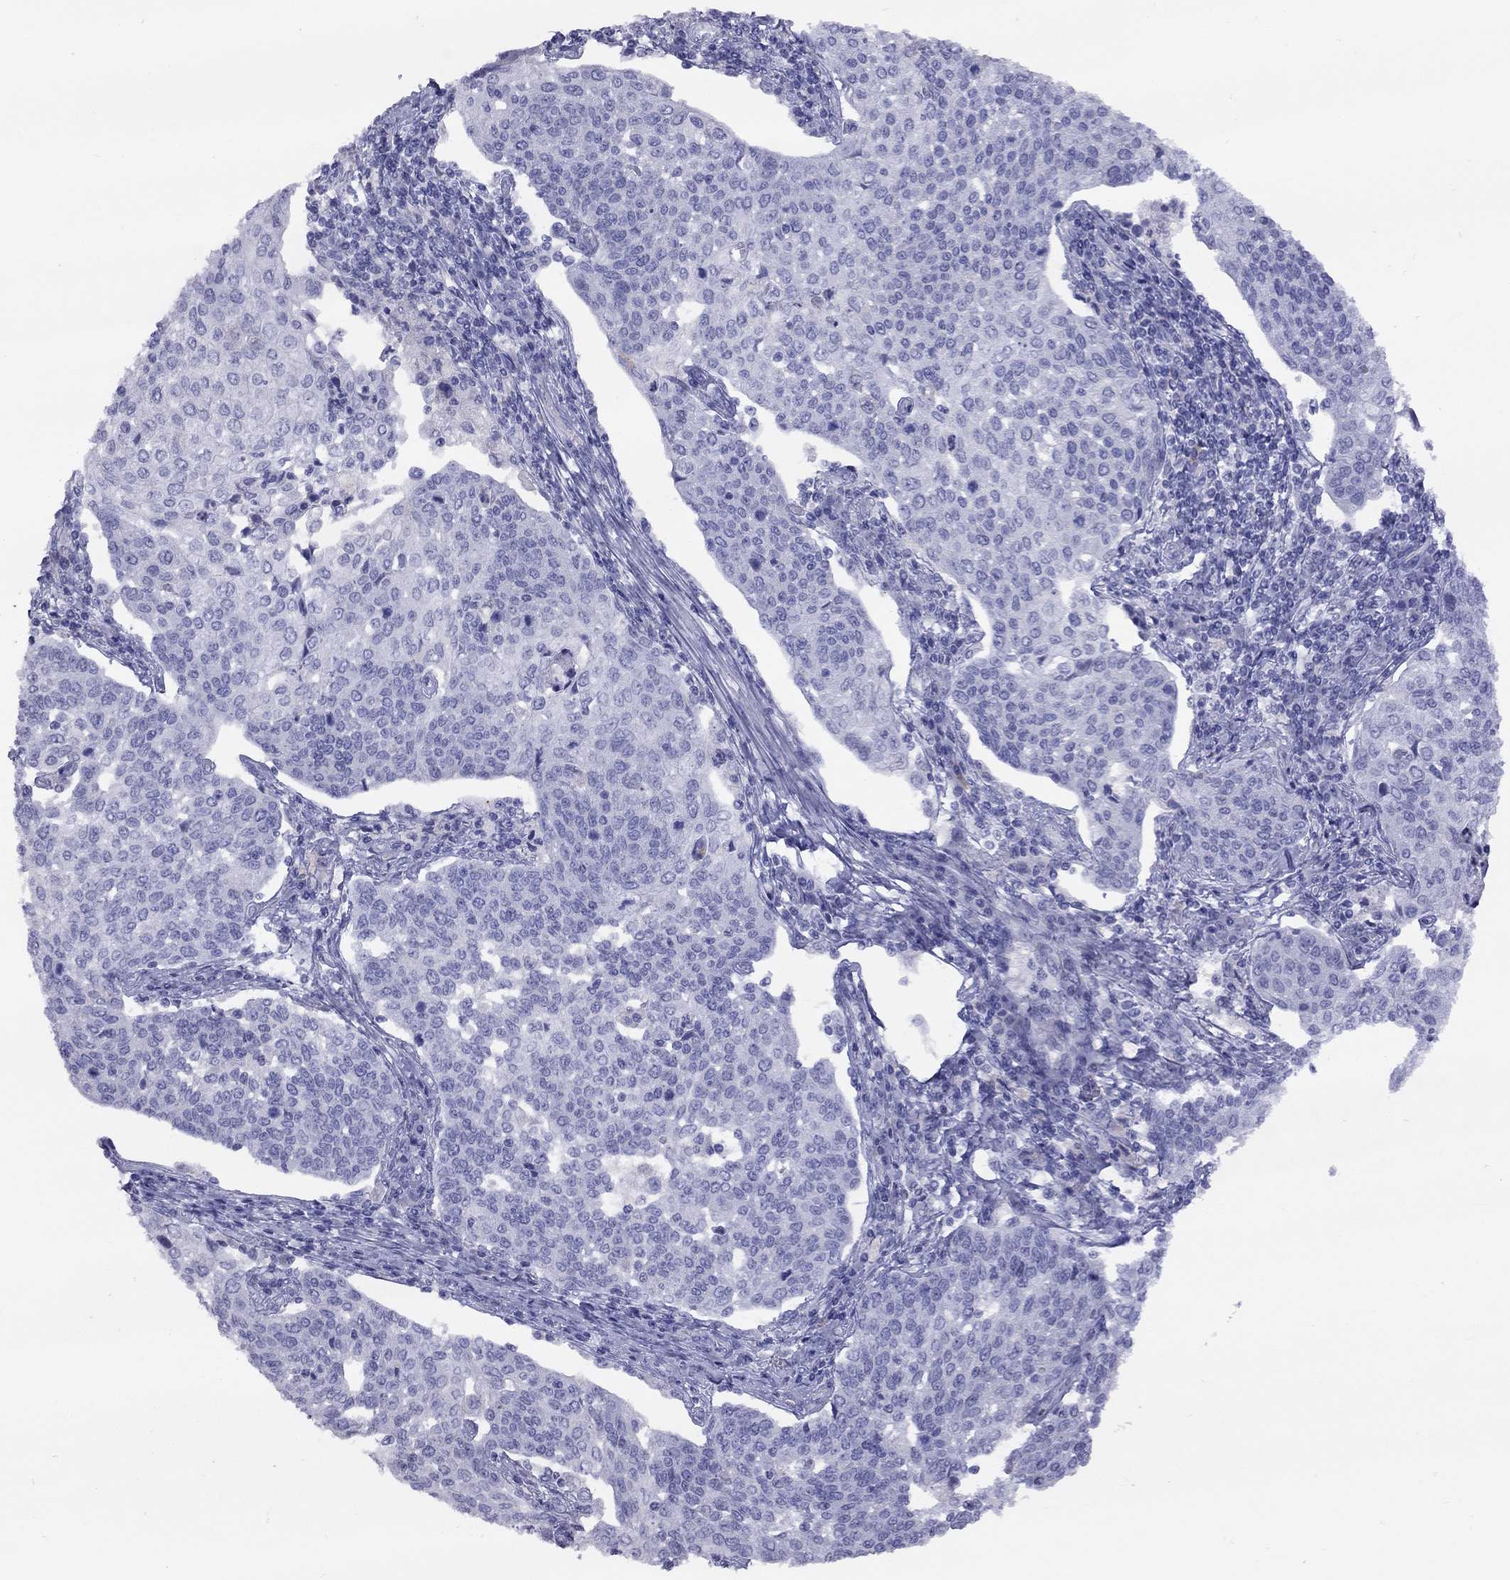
{"staining": {"intensity": "negative", "quantity": "none", "location": "none"}, "tissue": "cervical cancer", "cell_type": "Tumor cells", "image_type": "cancer", "snomed": [{"axis": "morphology", "description": "Squamous cell carcinoma, NOS"}, {"axis": "topography", "description": "Cervix"}], "caption": "Micrograph shows no significant protein staining in tumor cells of cervical cancer.", "gene": "MUC16", "patient": {"sex": "female", "age": 34}}